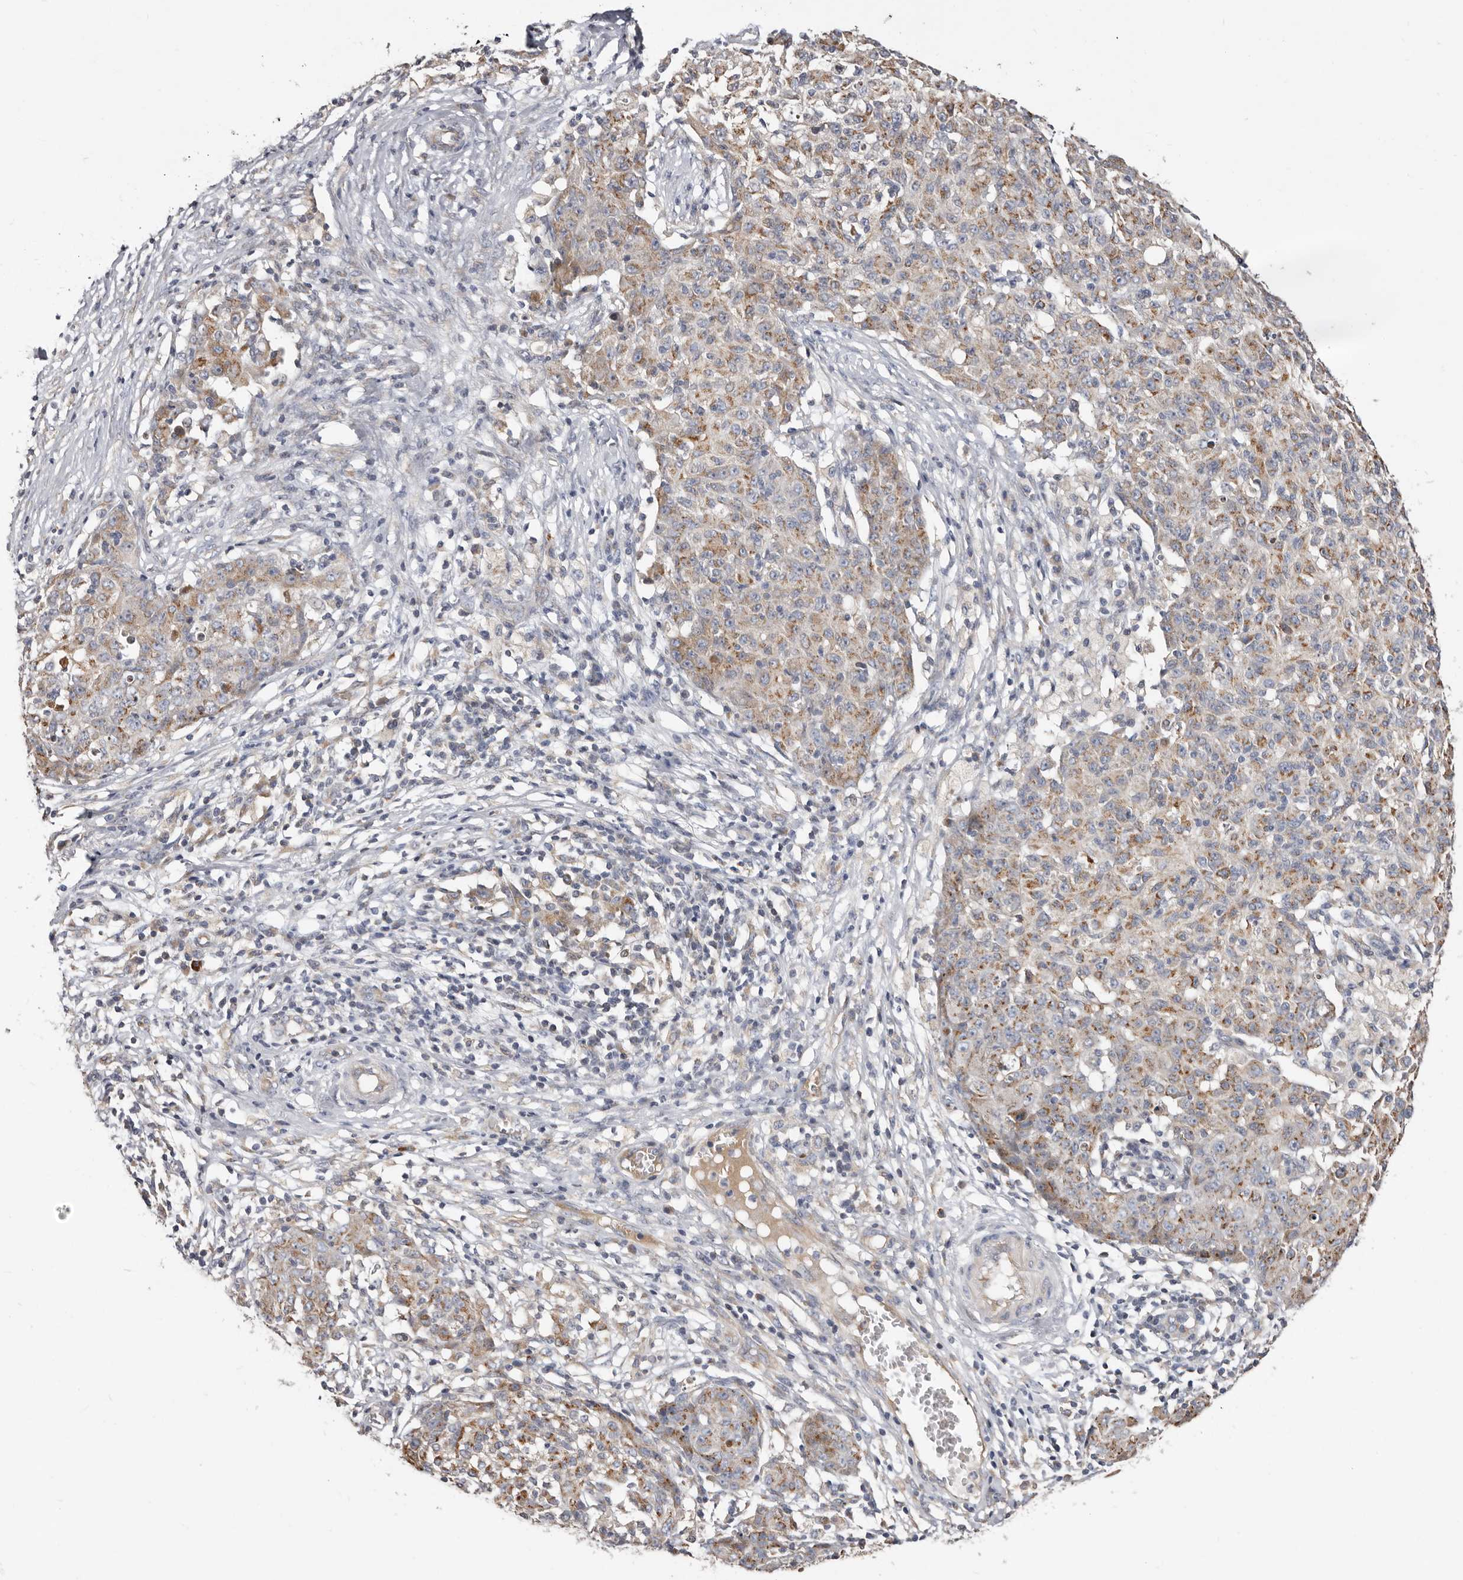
{"staining": {"intensity": "moderate", "quantity": "25%-75%", "location": "cytoplasmic/membranous"}, "tissue": "ovarian cancer", "cell_type": "Tumor cells", "image_type": "cancer", "snomed": [{"axis": "morphology", "description": "Carcinoma, endometroid"}, {"axis": "topography", "description": "Ovary"}], "caption": "A medium amount of moderate cytoplasmic/membranous staining is seen in about 25%-75% of tumor cells in ovarian cancer tissue.", "gene": "ASIC5", "patient": {"sex": "female", "age": 42}}